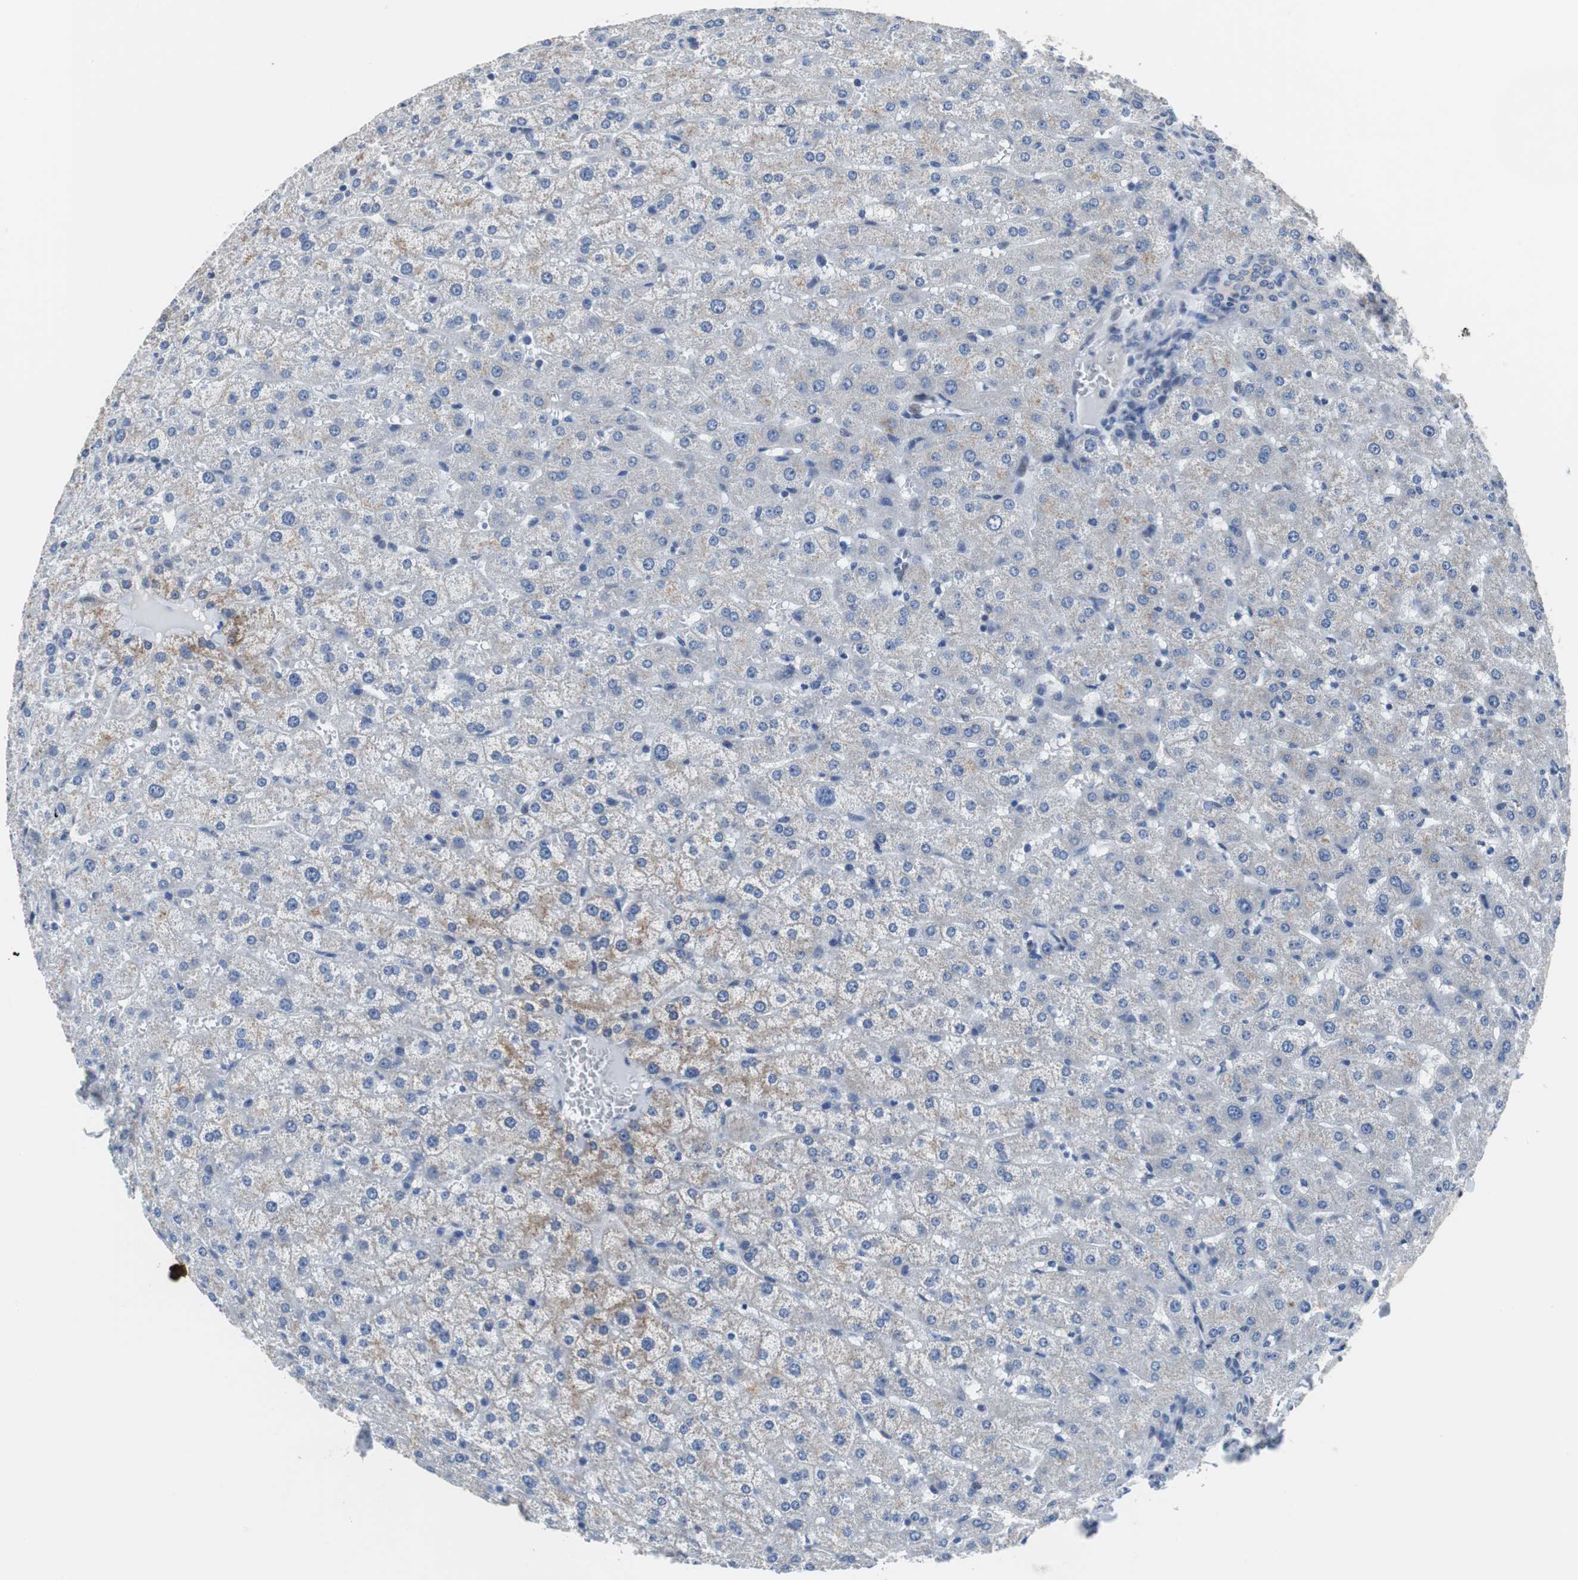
{"staining": {"intensity": "weak", "quantity": "25%-75%", "location": "cytoplasmic/membranous"}, "tissue": "liver", "cell_type": "Cholangiocytes", "image_type": "normal", "snomed": [{"axis": "morphology", "description": "Normal tissue, NOS"}, {"axis": "morphology", "description": "Fibrosis, NOS"}, {"axis": "topography", "description": "Liver"}], "caption": "DAB immunohistochemical staining of normal liver demonstrates weak cytoplasmic/membranous protein positivity in approximately 25%-75% of cholangiocytes.", "gene": "TP63", "patient": {"sex": "female", "age": 29}}